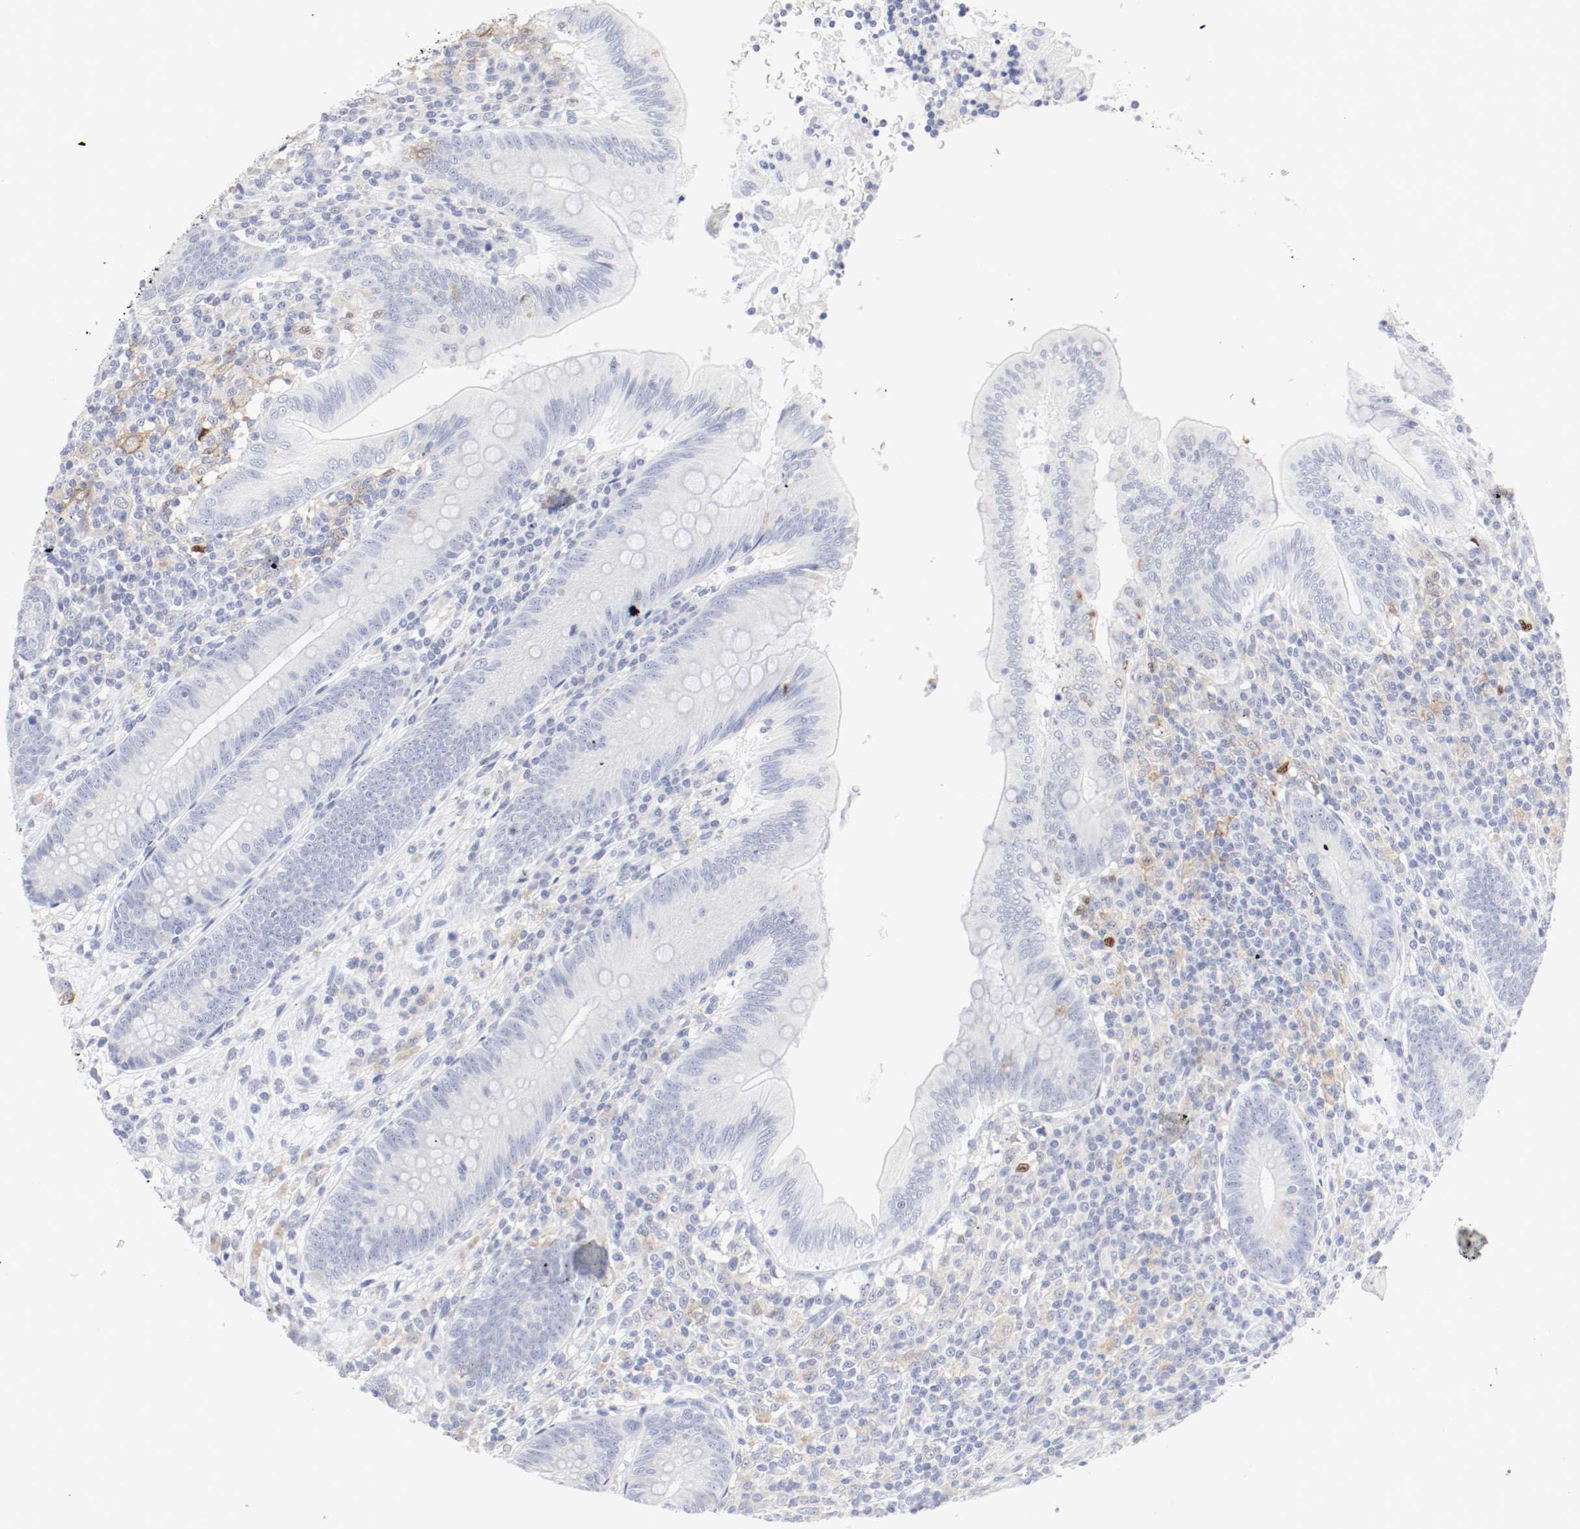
{"staining": {"intensity": "negative", "quantity": "none", "location": "none"}, "tissue": "appendix", "cell_type": "Glandular cells", "image_type": "normal", "snomed": [{"axis": "morphology", "description": "Normal tissue, NOS"}, {"axis": "morphology", "description": "Inflammation, NOS"}, {"axis": "topography", "description": "Appendix"}], "caption": "DAB immunohistochemical staining of unremarkable appendix displays no significant staining in glandular cells. The staining is performed using DAB brown chromogen with nuclei counter-stained in using hematoxylin.", "gene": "ITGAX", "patient": {"sex": "male", "age": 46}}